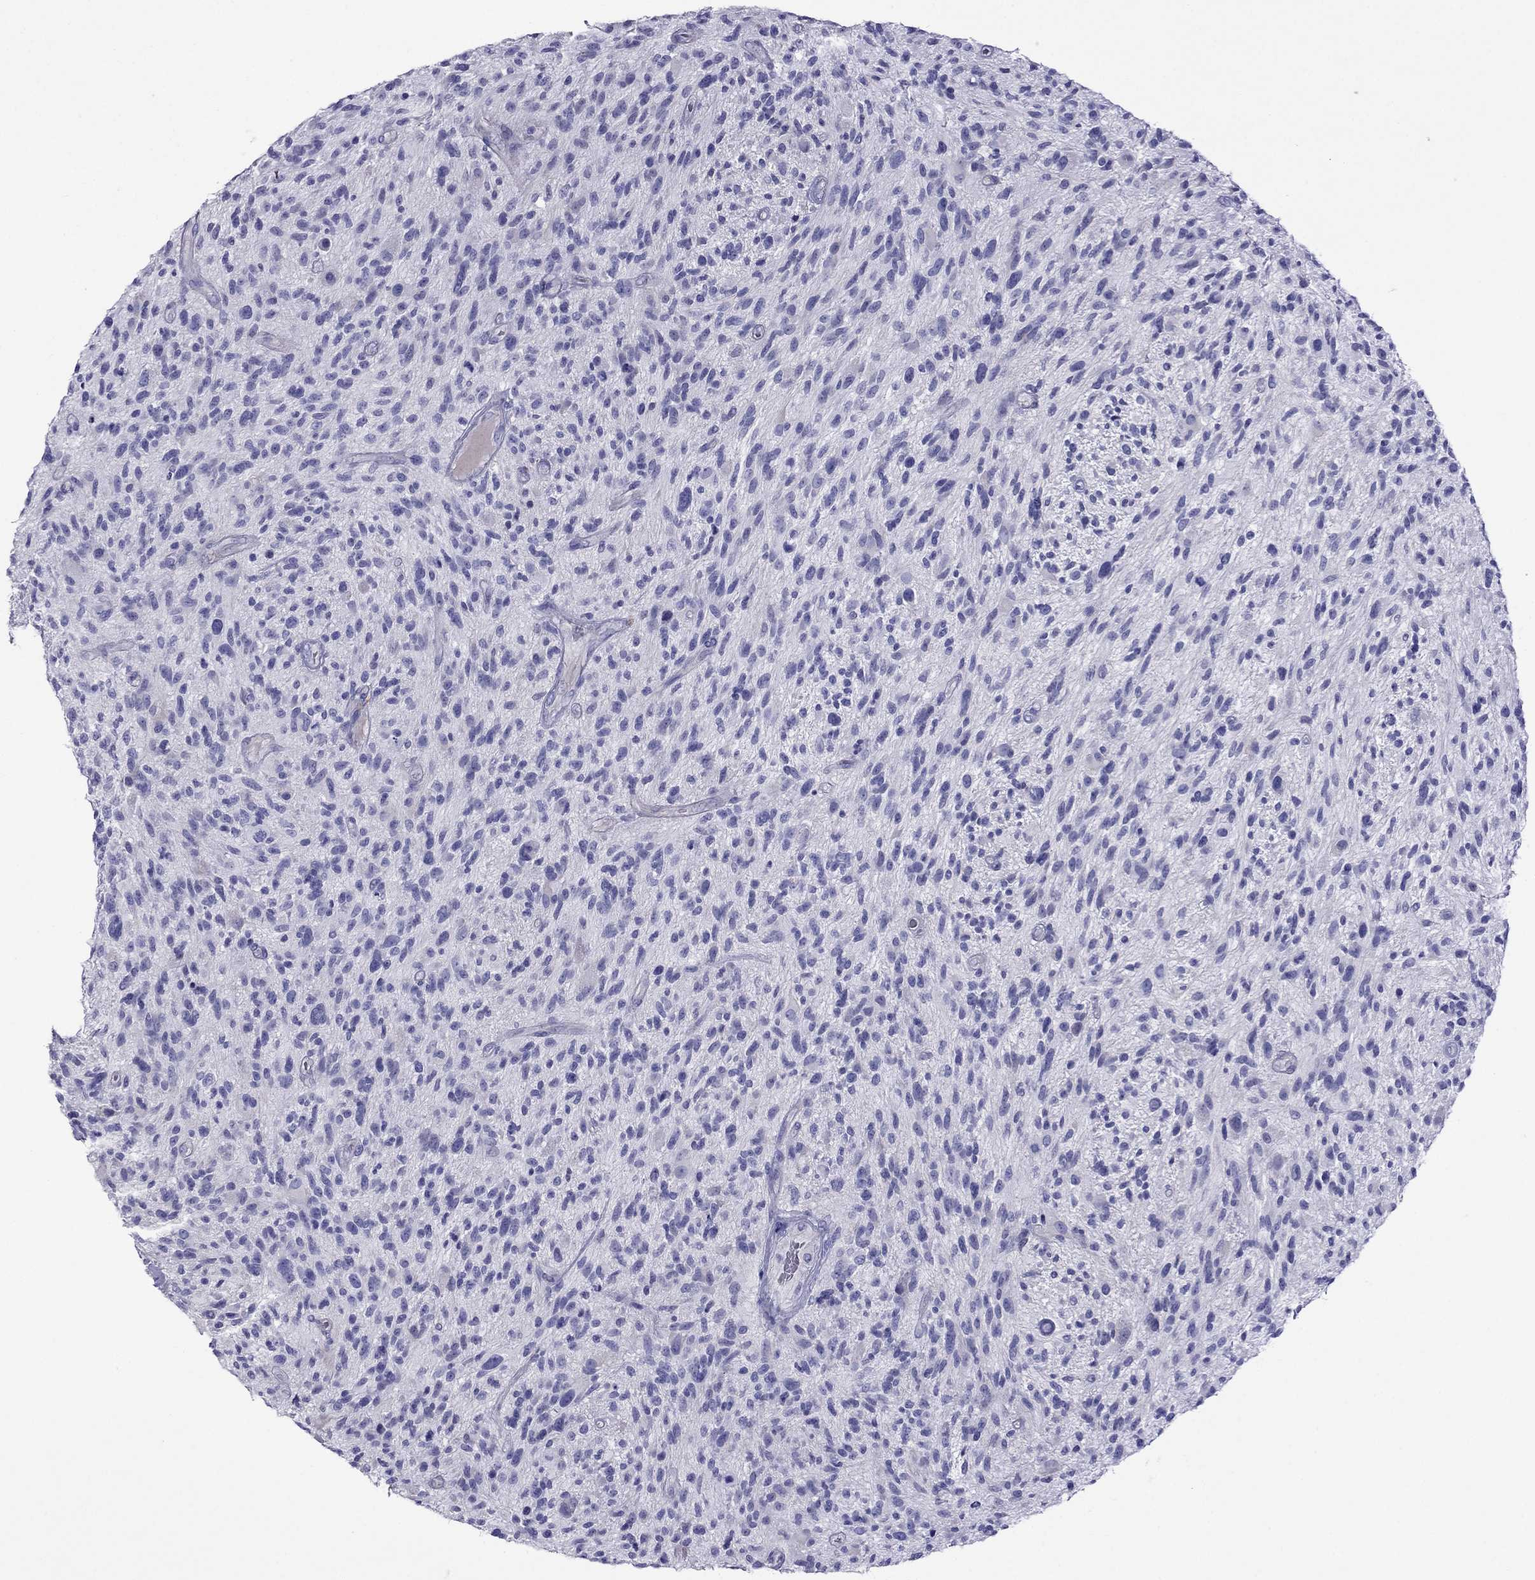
{"staining": {"intensity": "negative", "quantity": "none", "location": "none"}, "tissue": "glioma", "cell_type": "Tumor cells", "image_type": "cancer", "snomed": [{"axis": "morphology", "description": "Glioma, malignant, High grade"}, {"axis": "topography", "description": "Brain"}], "caption": "A histopathology image of malignant glioma (high-grade) stained for a protein displays no brown staining in tumor cells. (DAB (3,3'-diaminobenzidine) IHC visualized using brightfield microscopy, high magnification).", "gene": "TDRD1", "patient": {"sex": "male", "age": 47}}